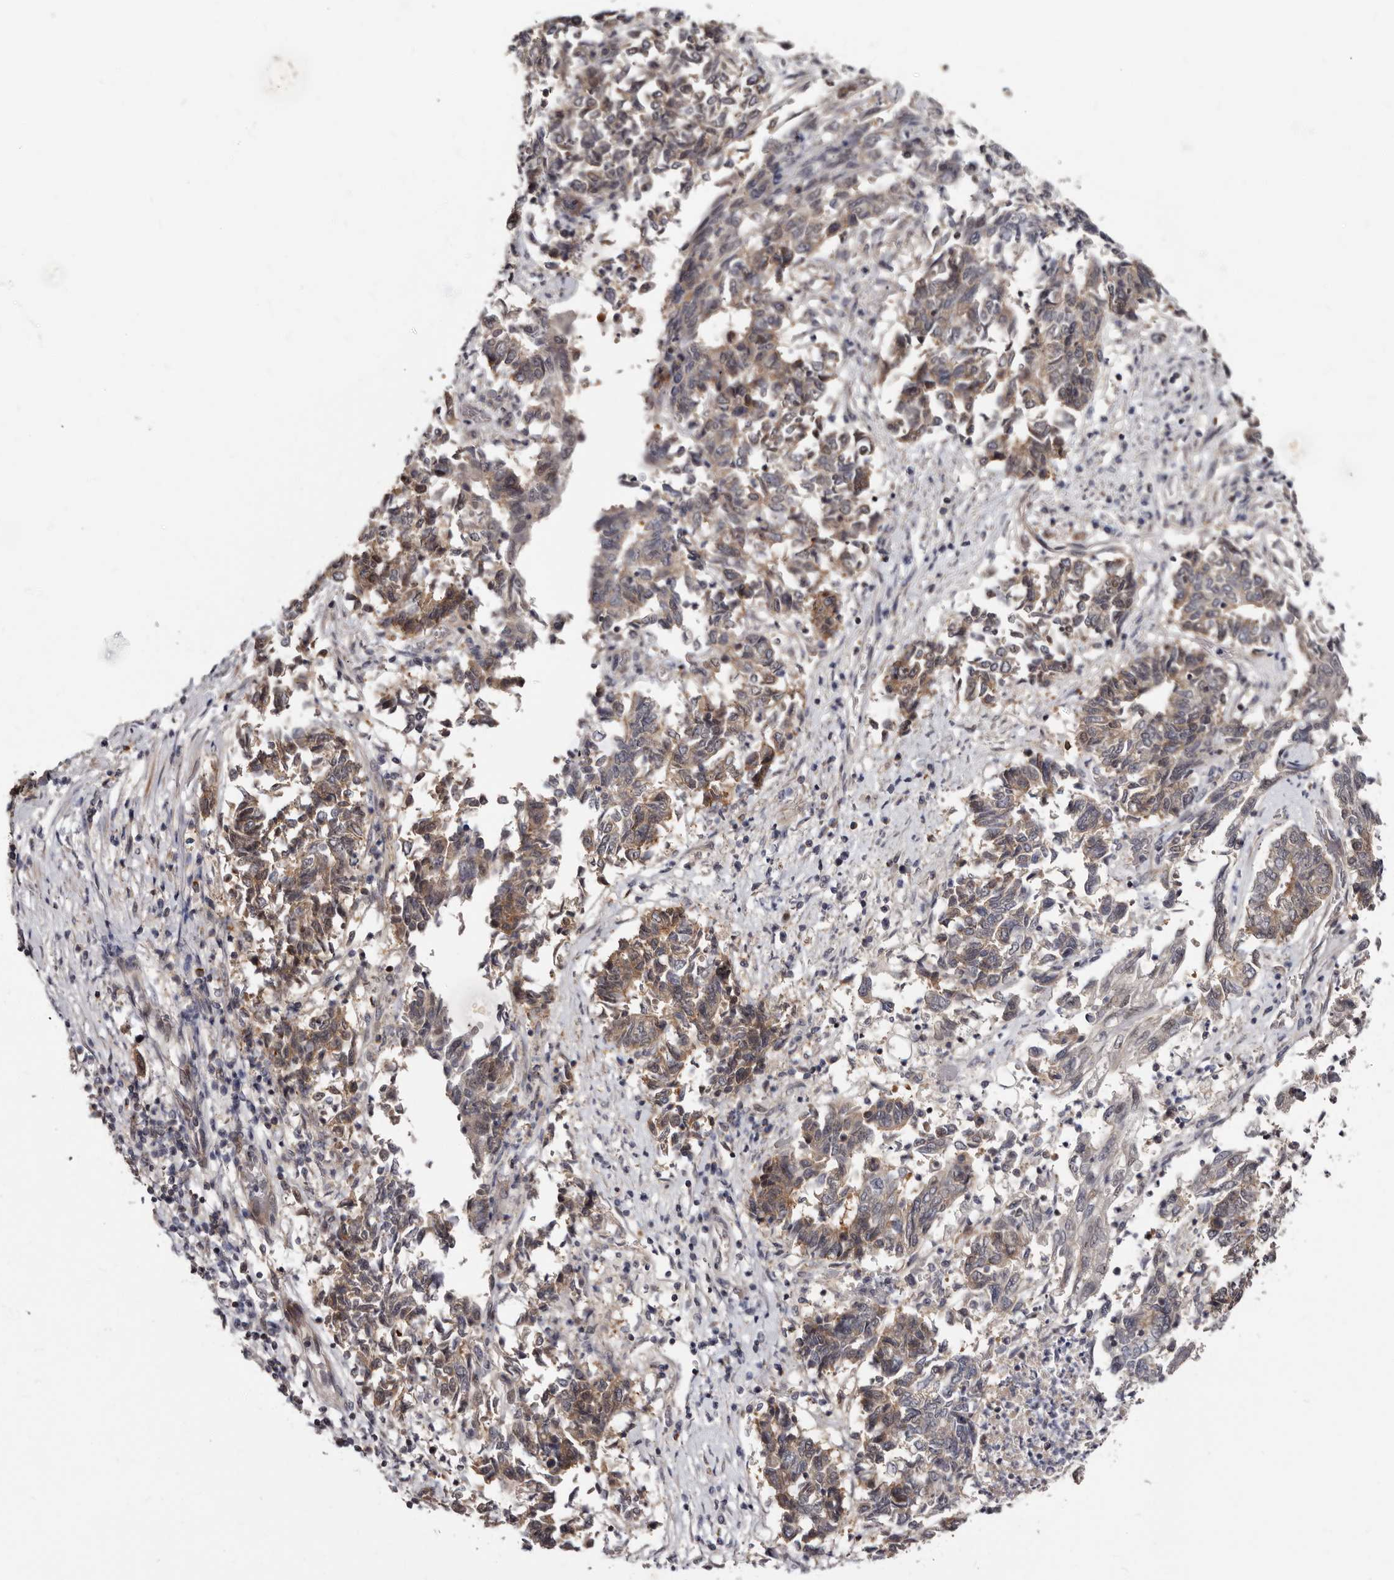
{"staining": {"intensity": "moderate", "quantity": "25%-75%", "location": "cytoplasmic/membranous"}, "tissue": "endometrial cancer", "cell_type": "Tumor cells", "image_type": "cancer", "snomed": [{"axis": "morphology", "description": "Adenocarcinoma, NOS"}, {"axis": "topography", "description": "Endometrium"}], "caption": "Moderate cytoplasmic/membranous positivity is identified in about 25%-75% of tumor cells in endometrial cancer.", "gene": "PHF20L1", "patient": {"sex": "female", "age": 80}}